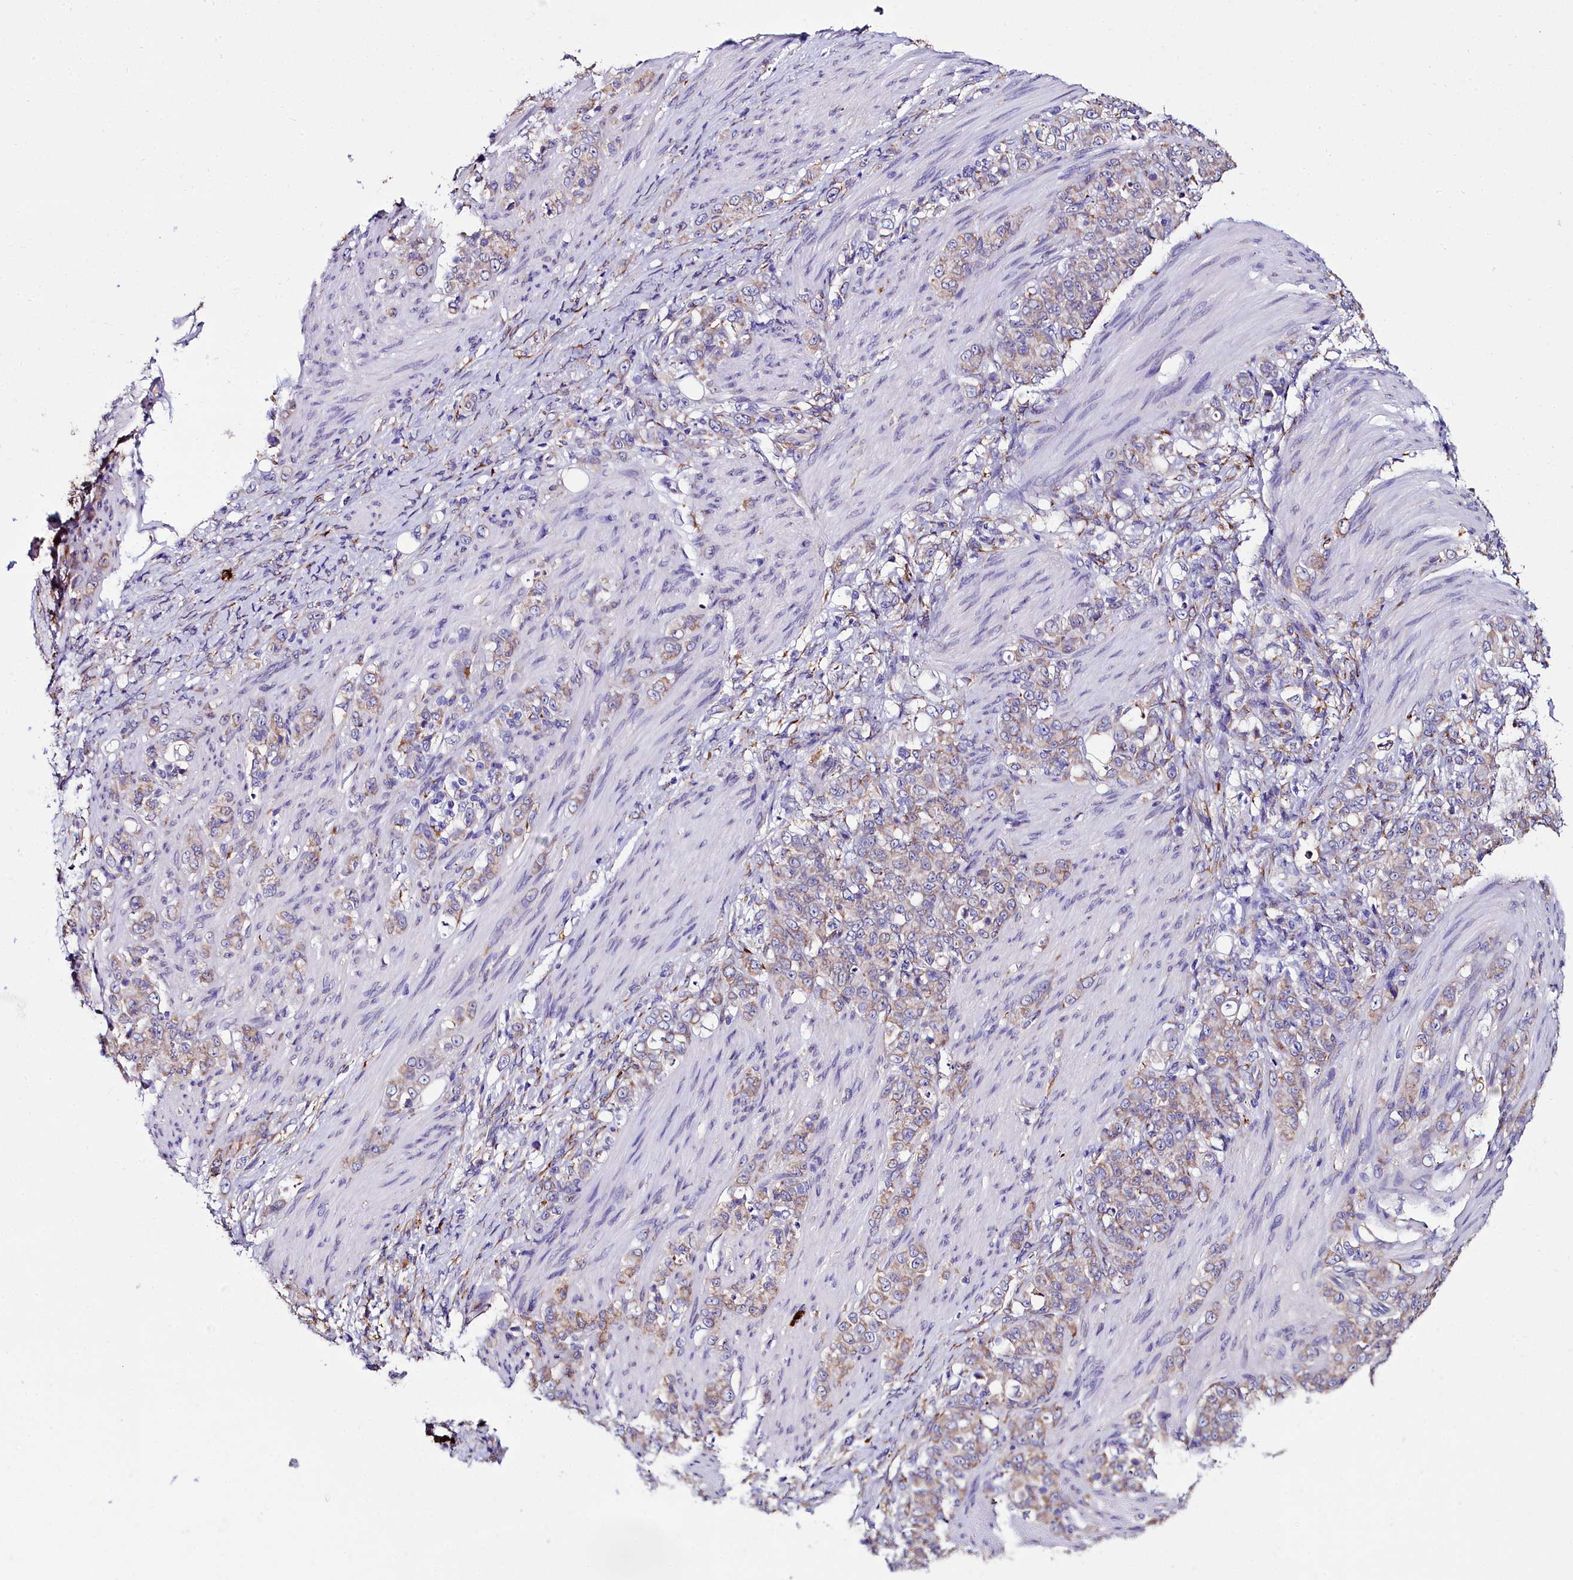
{"staining": {"intensity": "moderate", "quantity": "25%-75%", "location": "cytoplasmic/membranous"}, "tissue": "stomach cancer", "cell_type": "Tumor cells", "image_type": "cancer", "snomed": [{"axis": "morphology", "description": "Adenocarcinoma, NOS"}, {"axis": "topography", "description": "Stomach"}], "caption": "A histopathology image of stomach cancer (adenocarcinoma) stained for a protein exhibits moderate cytoplasmic/membranous brown staining in tumor cells.", "gene": "TXNDC5", "patient": {"sex": "female", "age": 79}}